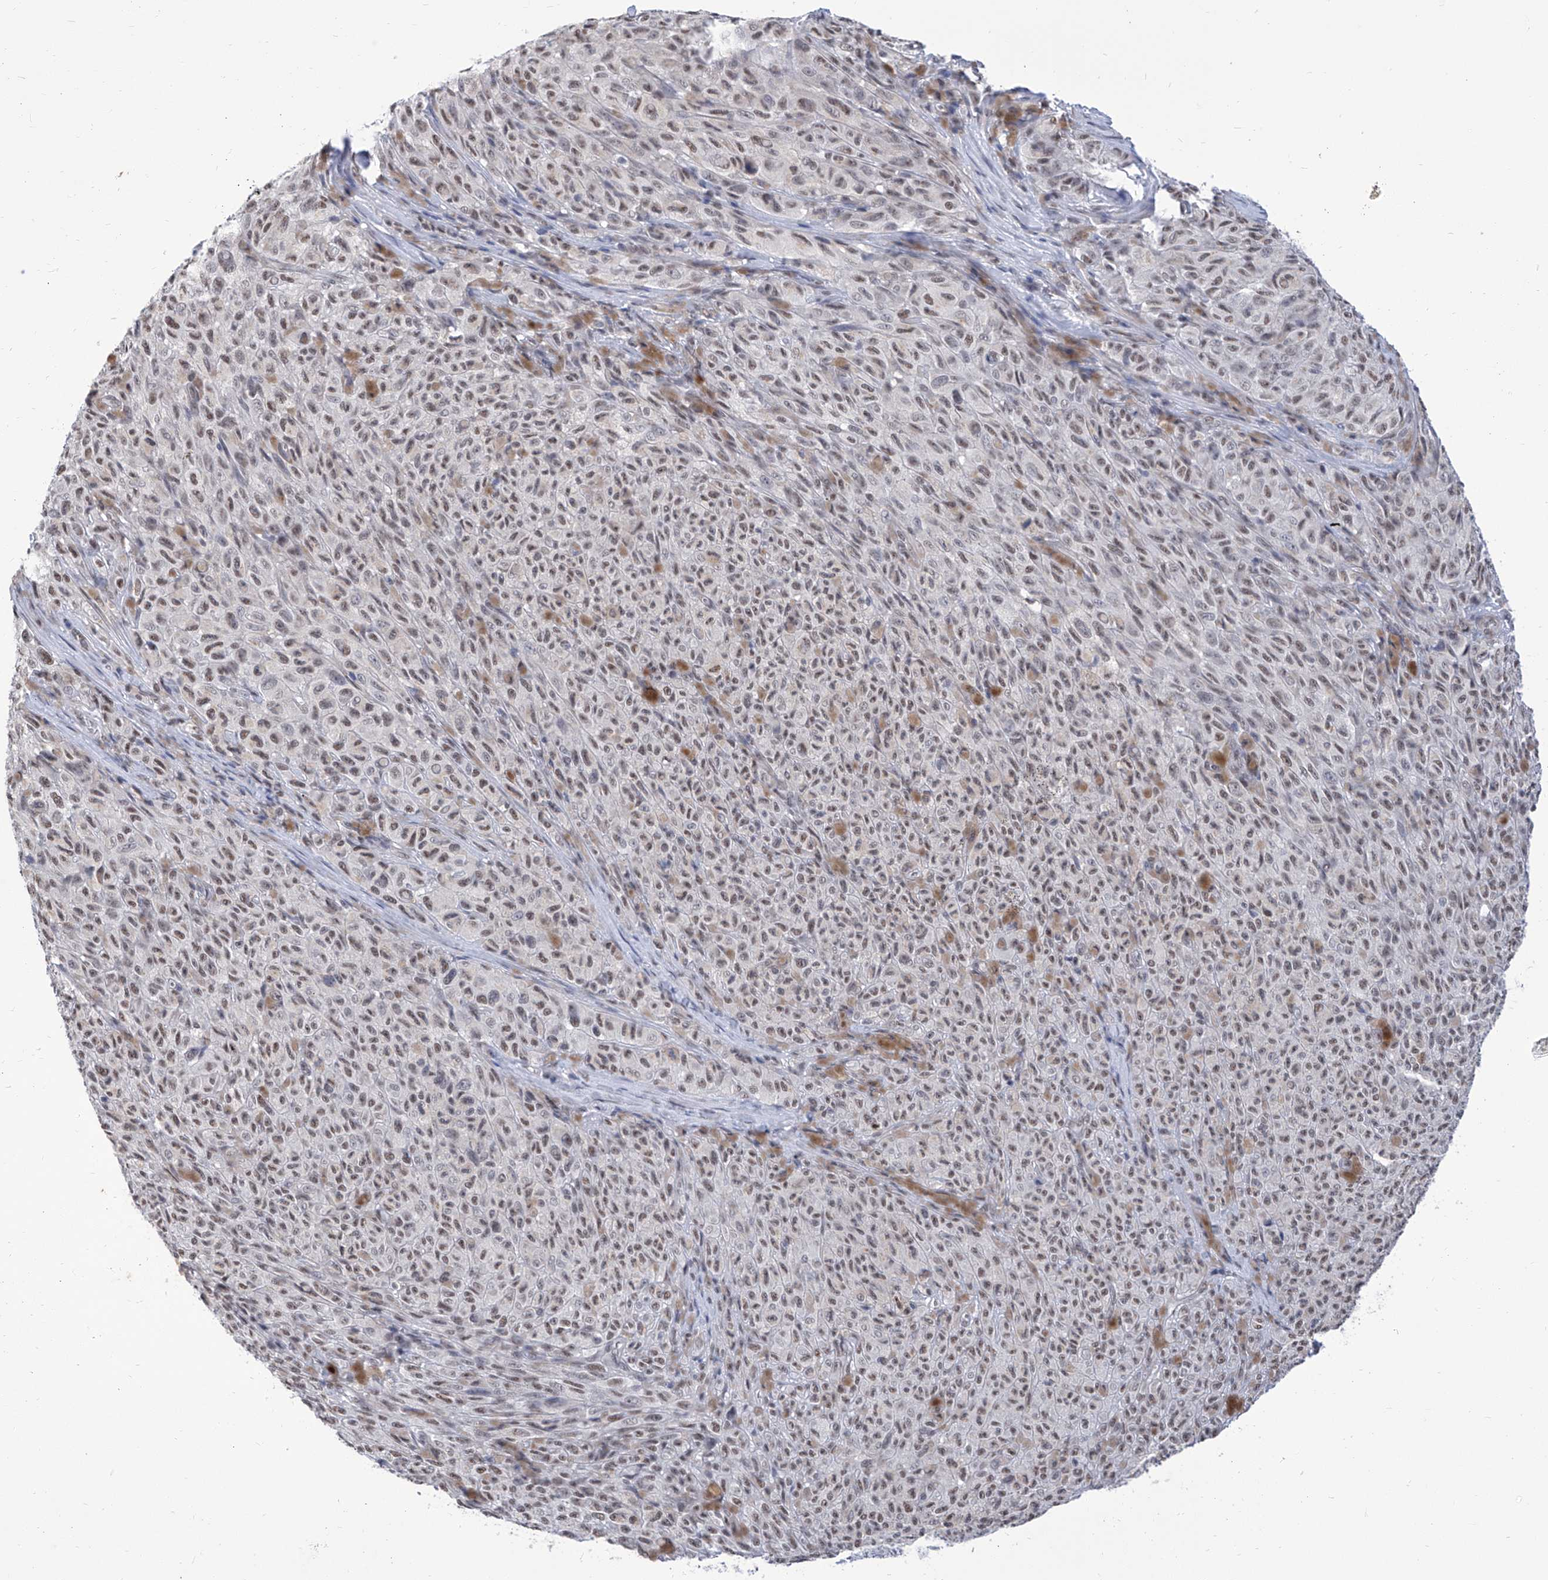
{"staining": {"intensity": "weak", "quantity": ">75%", "location": "nuclear"}, "tissue": "melanoma", "cell_type": "Tumor cells", "image_type": "cancer", "snomed": [{"axis": "morphology", "description": "Malignant melanoma, NOS"}, {"axis": "topography", "description": "Skin"}], "caption": "Melanoma stained with IHC shows weak nuclear staining in about >75% of tumor cells.", "gene": "SART1", "patient": {"sex": "female", "age": 82}}